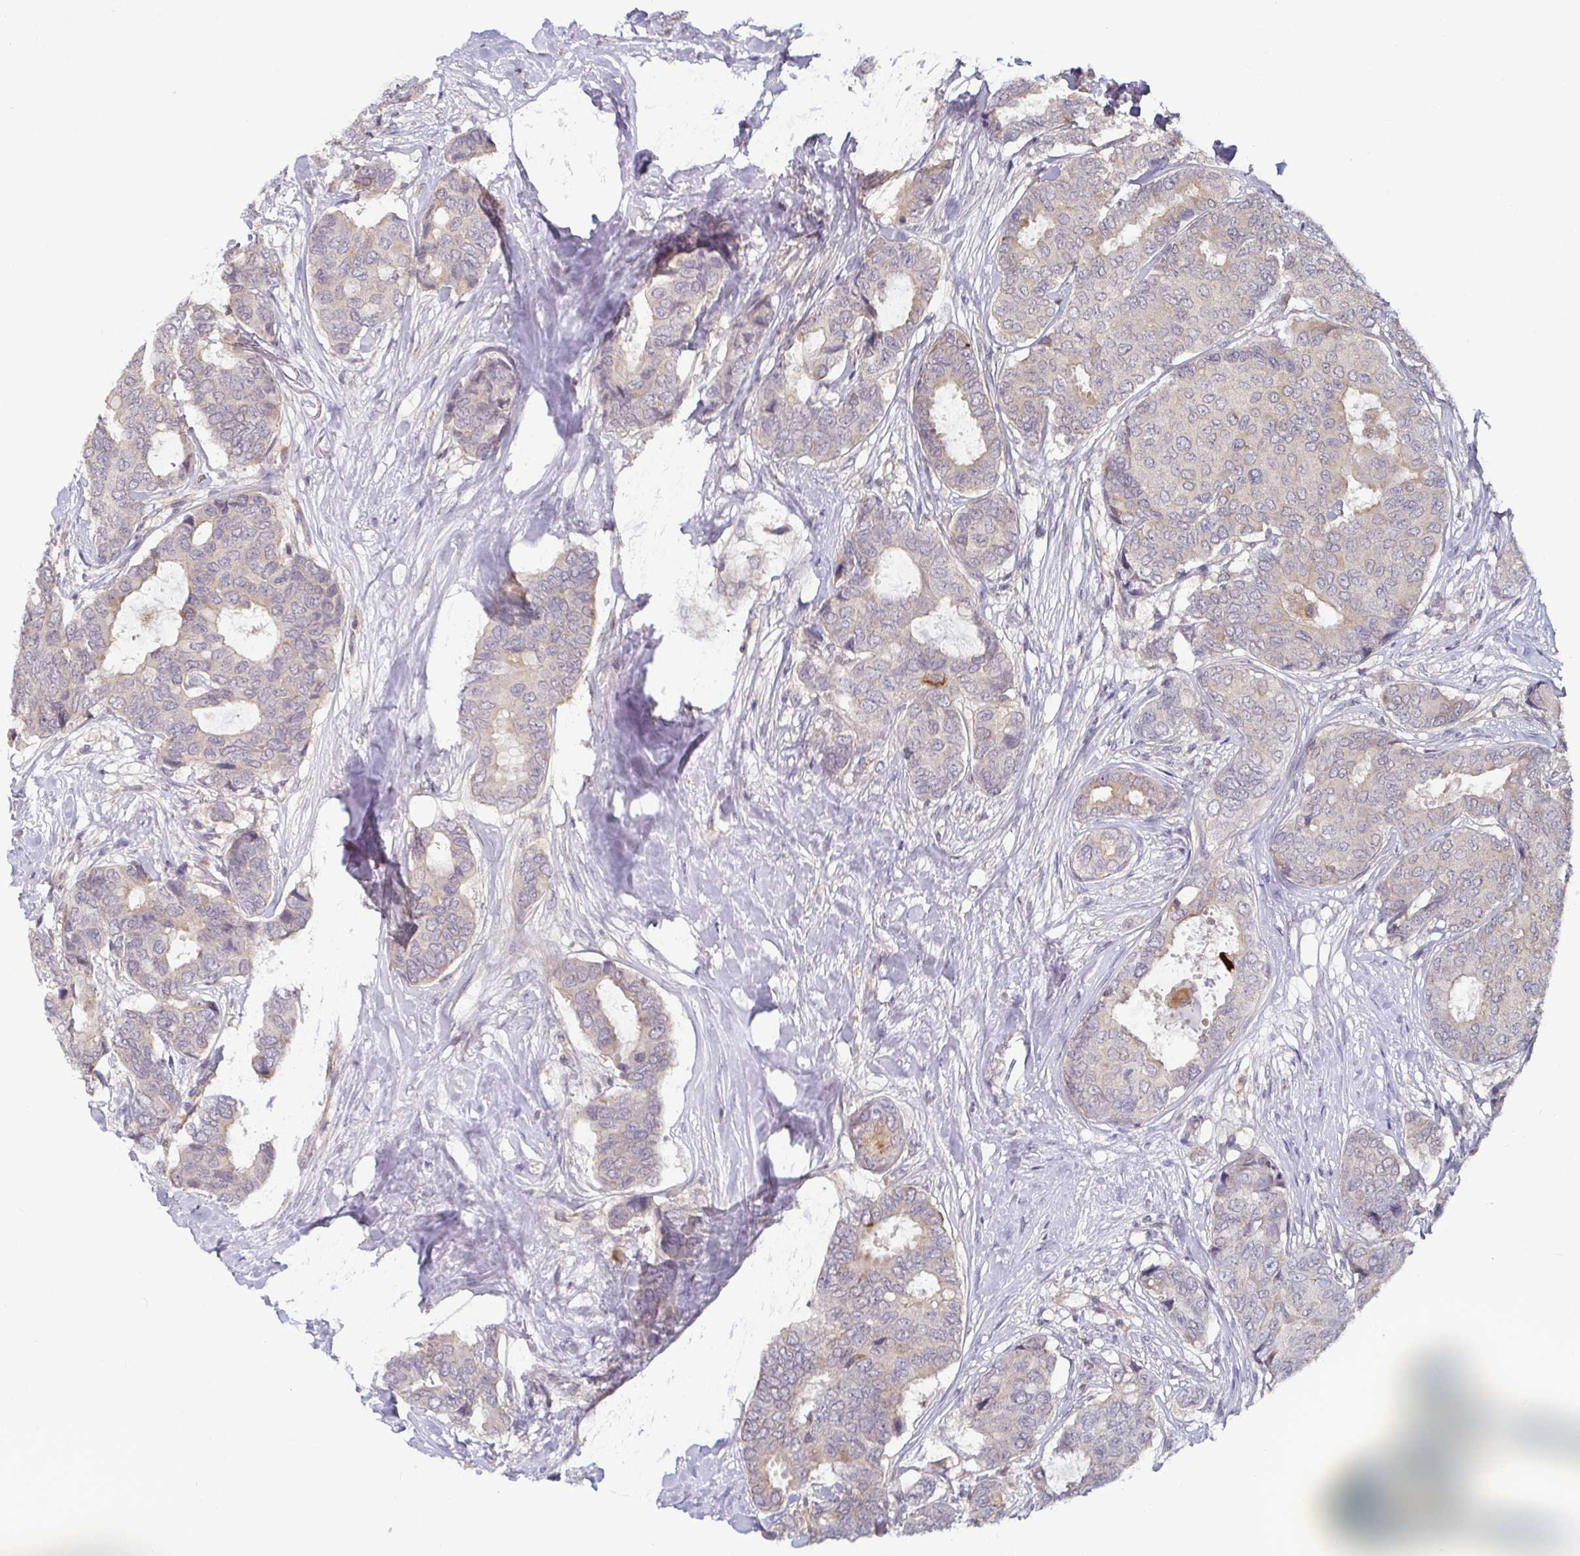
{"staining": {"intensity": "negative", "quantity": "none", "location": "none"}, "tissue": "breast cancer", "cell_type": "Tumor cells", "image_type": "cancer", "snomed": [{"axis": "morphology", "description": "Duct carcinoma"}, {"axis": "topography", "description": "Breast"}], "caption": "Immunohistochemistry (IHC) of intraductal carcinoma (breast) reveals no expression in tumor cells. (Stains: DAB (3,3'-diaminobenzidine) IHC with hematoxylin counter stain, Microscopy: brightfield microscopy at high magnification).", "gene": "CDH18", "patient": {"sex": "female", "age": 75}}